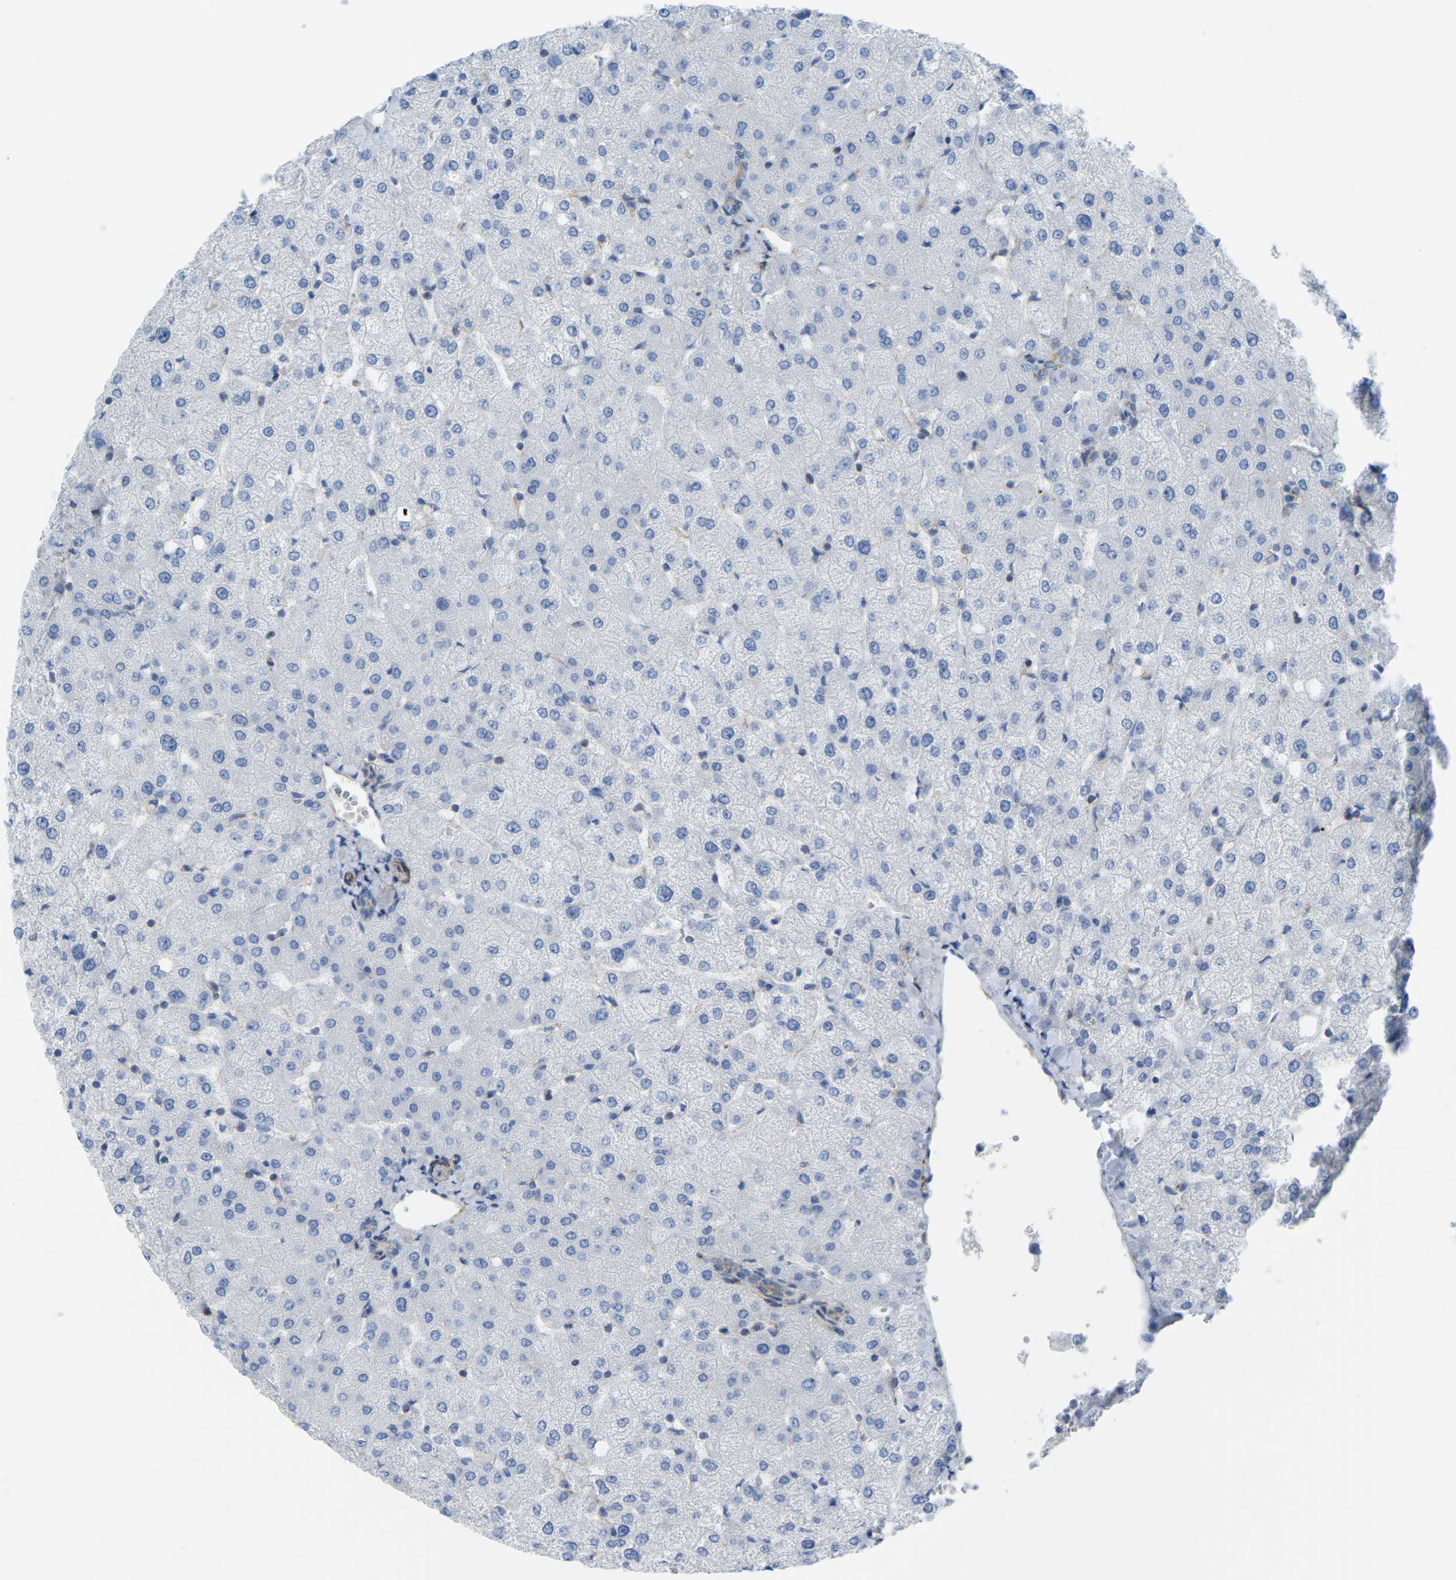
{"staining": {"intensity": "weak", "quantity": "<25%", "location": "cytoplasmic/membranous"}, "tissue": "liver", "cell_type": "Cholangiocytes", "image_type": "normal", "snomed": [{"axis": "morphology", "description": "Normal tissue, NOS"}, {"axis": "topography", "description": "Liver"}], "caption": "The photomicrograph shows no significant expression in cholangiocytes of liver. (Brightfield microscopy of DAB immunohistochemistry at high magnification).", "gene": "MYL3", "patient": {"sex": "female", "age": 54}}